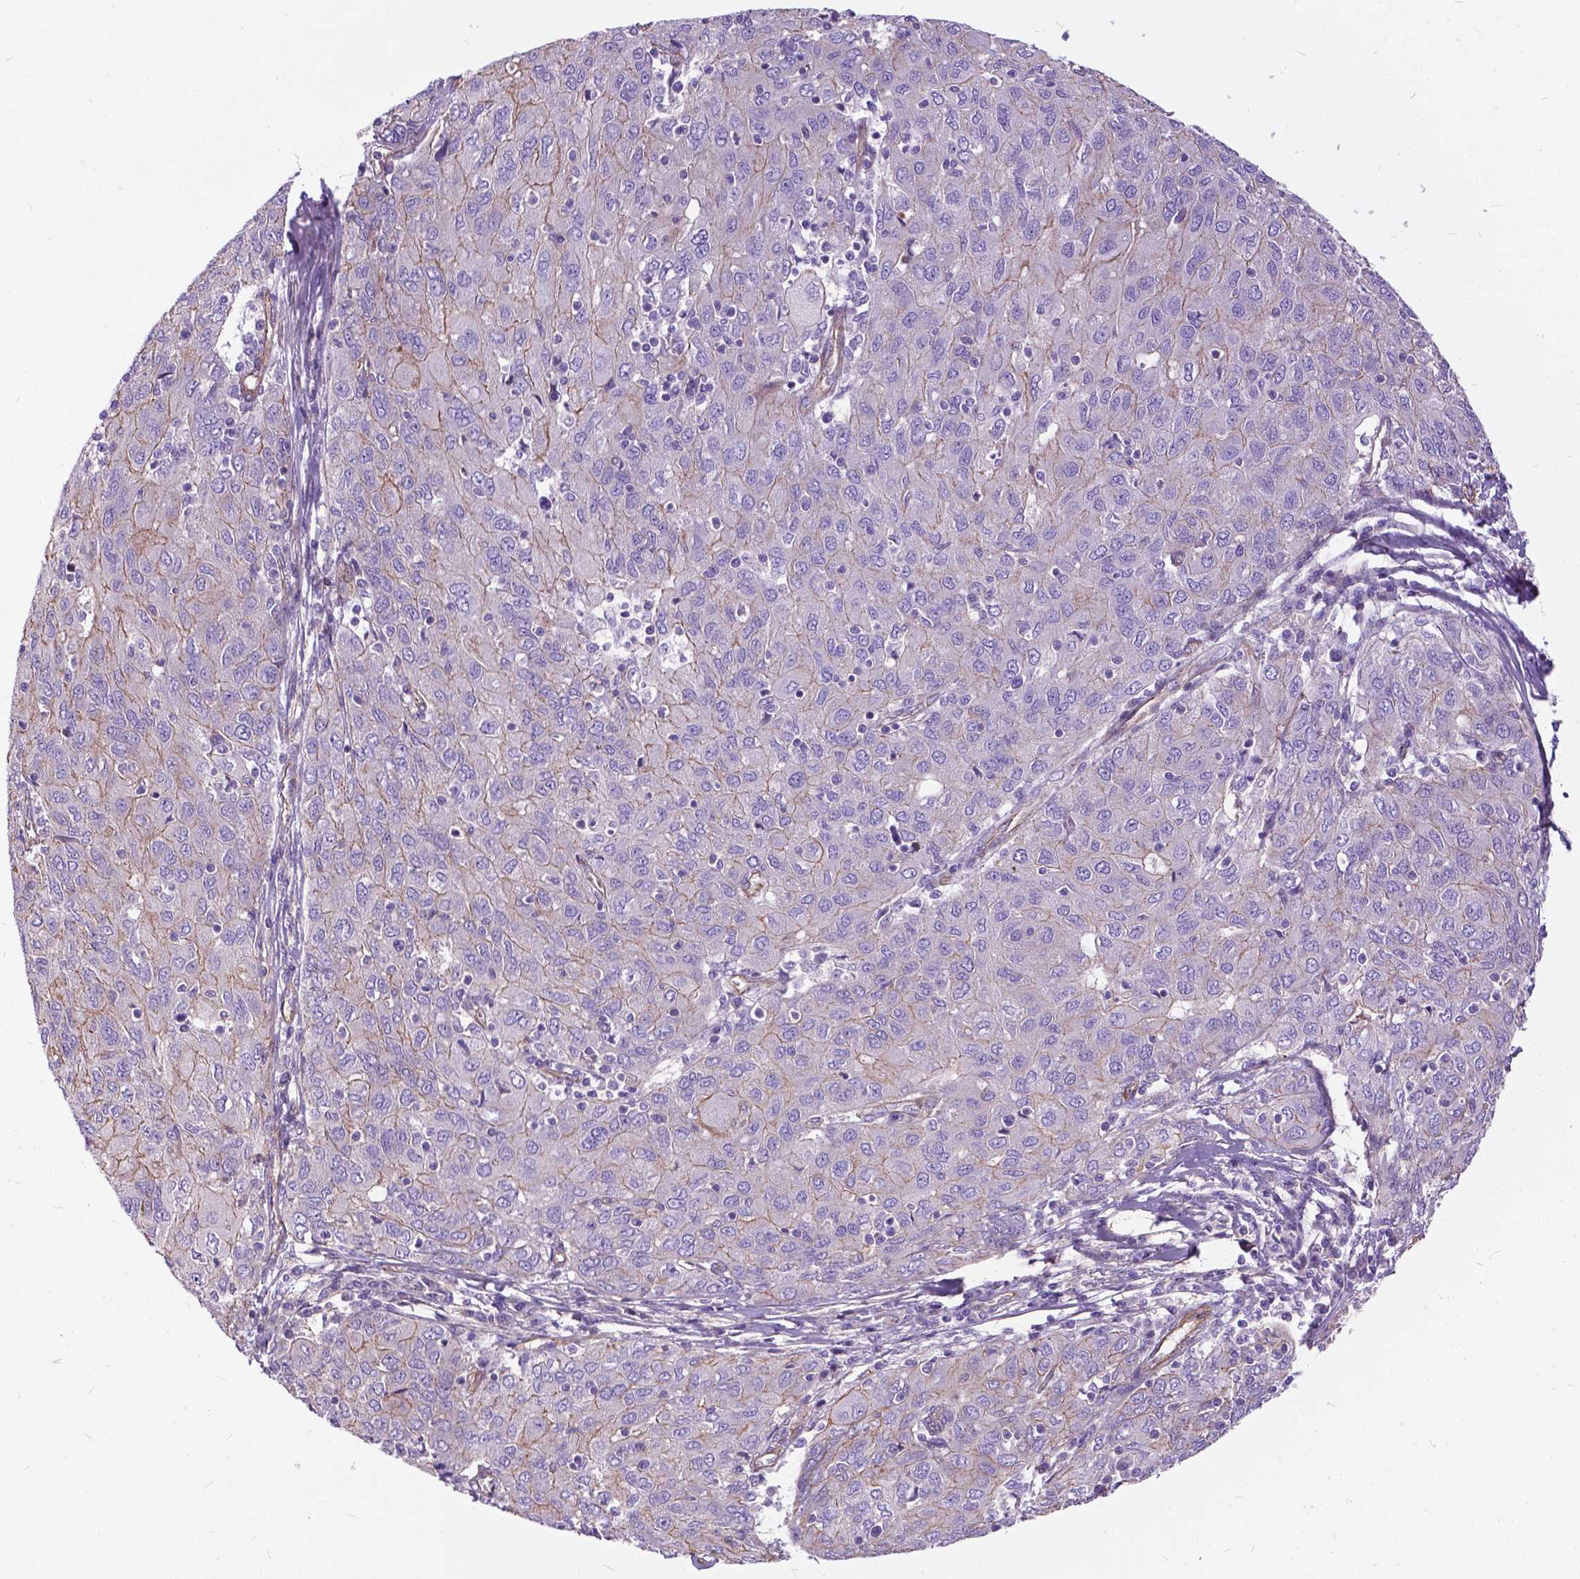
{"staining": {"intensity": "weak", "quantity": "25%-75%", "location": "cytoplasmic/membranous"}, "tissue": "ovarian cancer", "cell_type": "Tumor cells", "image_type": "cancer", "snomed": [{"axis": "morphology", "description": "Carcinoma, endometroid"}, {"axis": "topography", "description": "Ovary"}], "caption": "Ovarian cancer (endometroid carcinoma) tissue demonstrates weak cytoplasmic/membranous expression in approximately 25%-75% of tumor cells, visualized by immunohistochemistry.", "gene": "FLT4", "patient": {"sex": "female", "age": 50}}